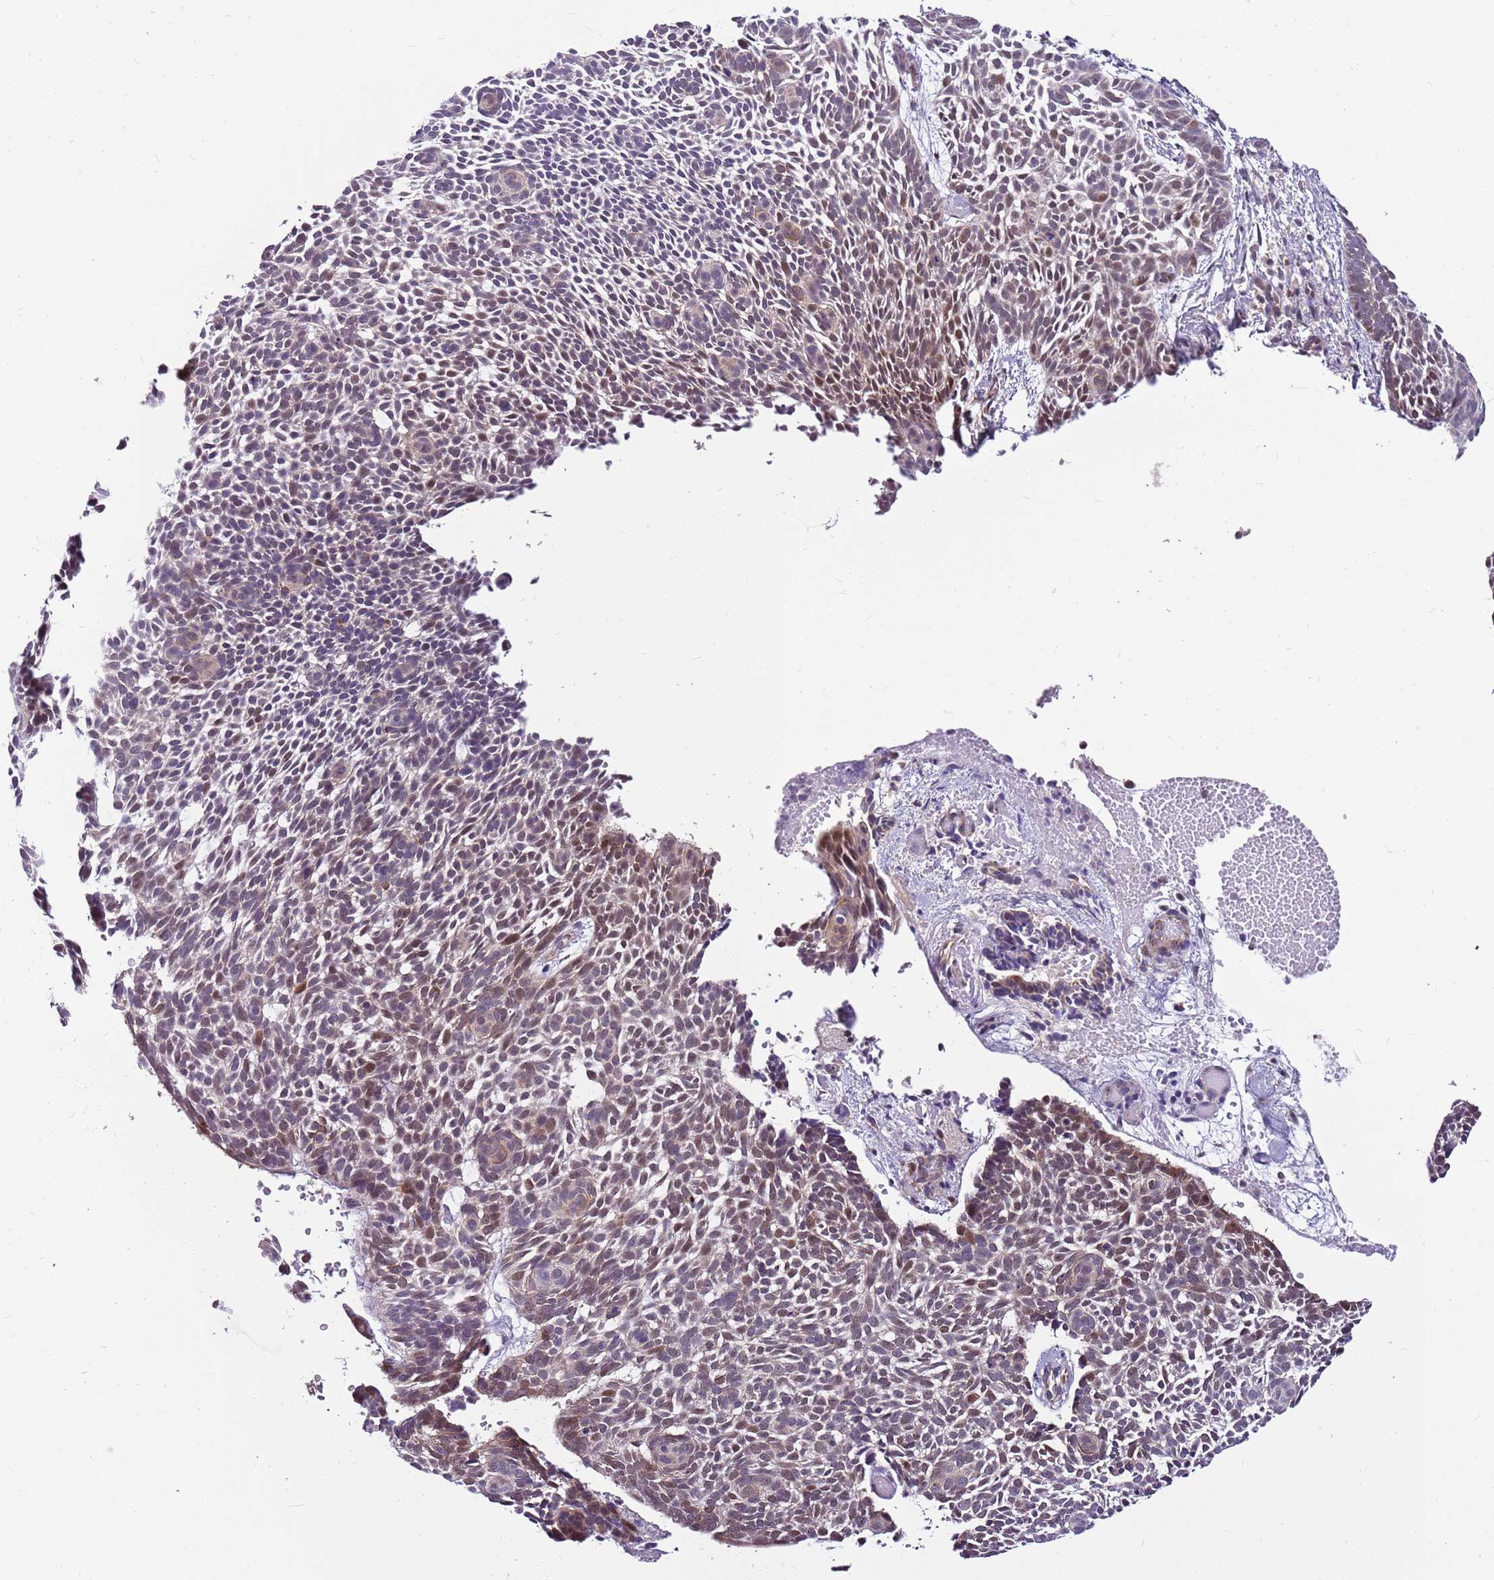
{"staining": {"intensity": "moderate", "quantity": "<25%", "location": "cytoplasmic/membranous,nuclear"}, "tissue": "skin cancer", "cell_type": "Tumor cells", "image_type": "cancer", "snomed": [{"axis": "morphology", "description": "Basal cell carcinoma"}, {"axis": "topography", "description": "Skin"}], "caption": "An IHC image of tumor tissue is shown. Protein staining in brown shows moderate cytoplasmic/membranous and nuclear positivity in skin cancer (basal cell carcinoma) within tumor cells.", "gene": "POLE3", "patient": {"sex": "male", "age": 61}}